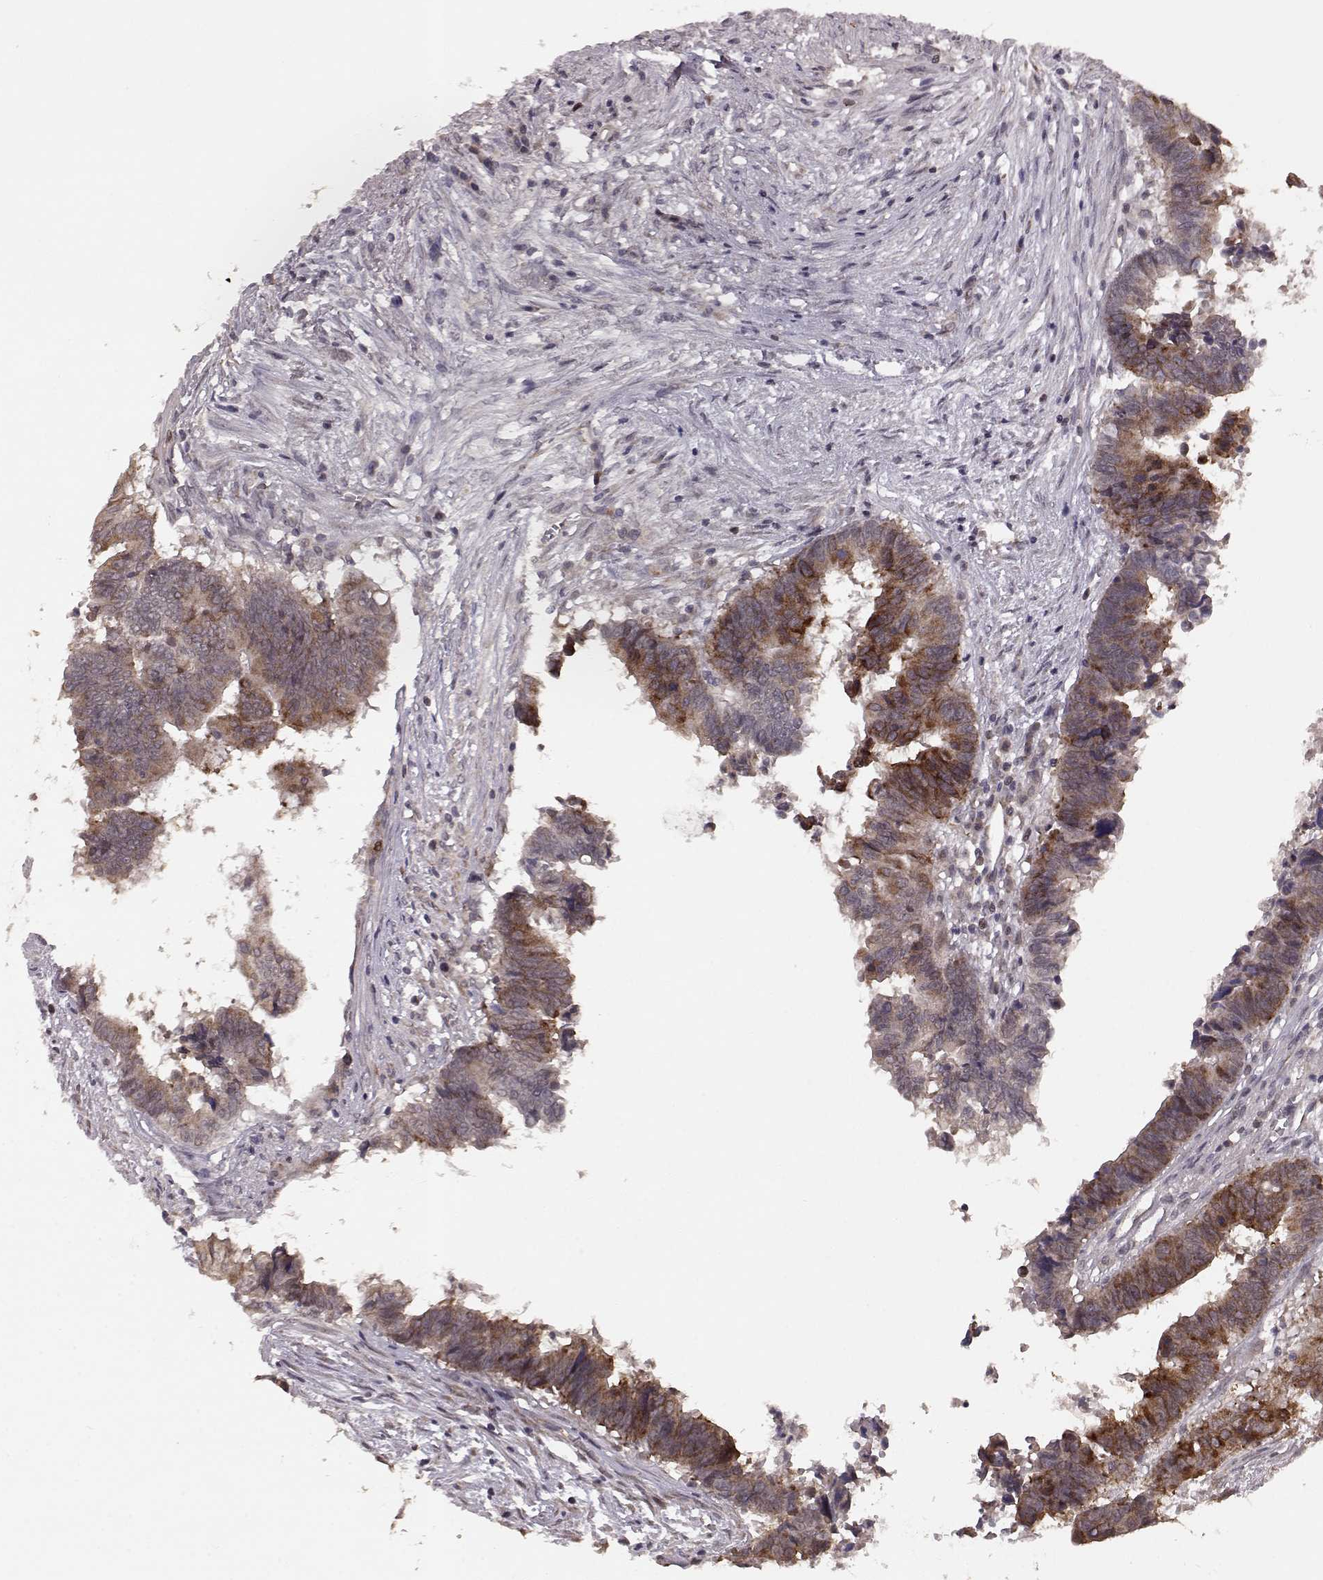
{"staining": {"intensity": "strong", "quantity": "25%-75%", "location": "cytoplasmic/membranous"}, "tissue": "colorectal cancer", "cell_type": "Tumor cells", "image_type": "cancer", "snomed": [{"axis": "morphology", "description": "Adenocarcinoma, NOS"}, {"axis": "topography", "description": "Colon"}], "caption": "Adenocarcinoma (colorectal) stained with a protein marker displays strong staining in tumor cells.", "gene": "ELOVL5", "patient": {"sex": "female", "age": 82}}